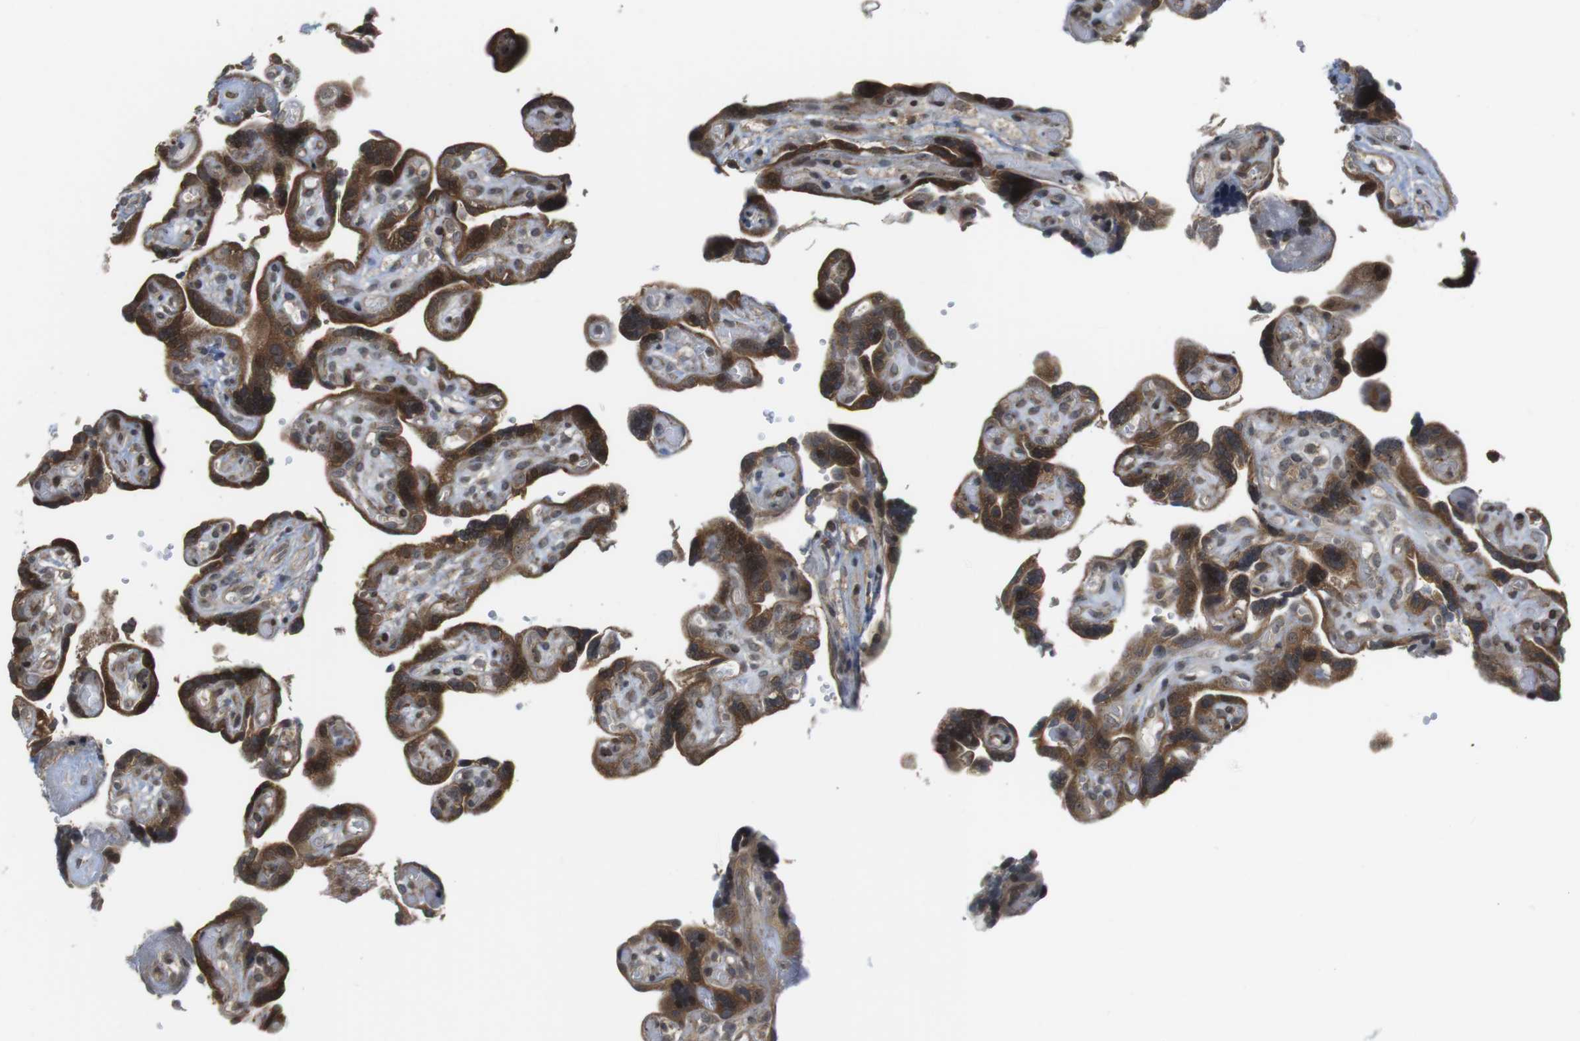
{"staining": {"intensity": "moderate", "quantity": ">75%", "location": "cytoplasmic/membranous,nuclear"}, "tissue": "placenta", "cell_type": "Trophoblastic cells", "image_type": "normal", "snomed": [{"axis": "morphology", "description": "Normal tissue, NOS"}, {"axis": "topography", "description": "Placenta"}], "caption": "Benign placenta shows moderate cytoplasmic/membranous,nuclear staining in approximately >75% of trophoblastic cells.", "gene": "CC2D1A", "patient": {"sex": "female", "age": 30}}